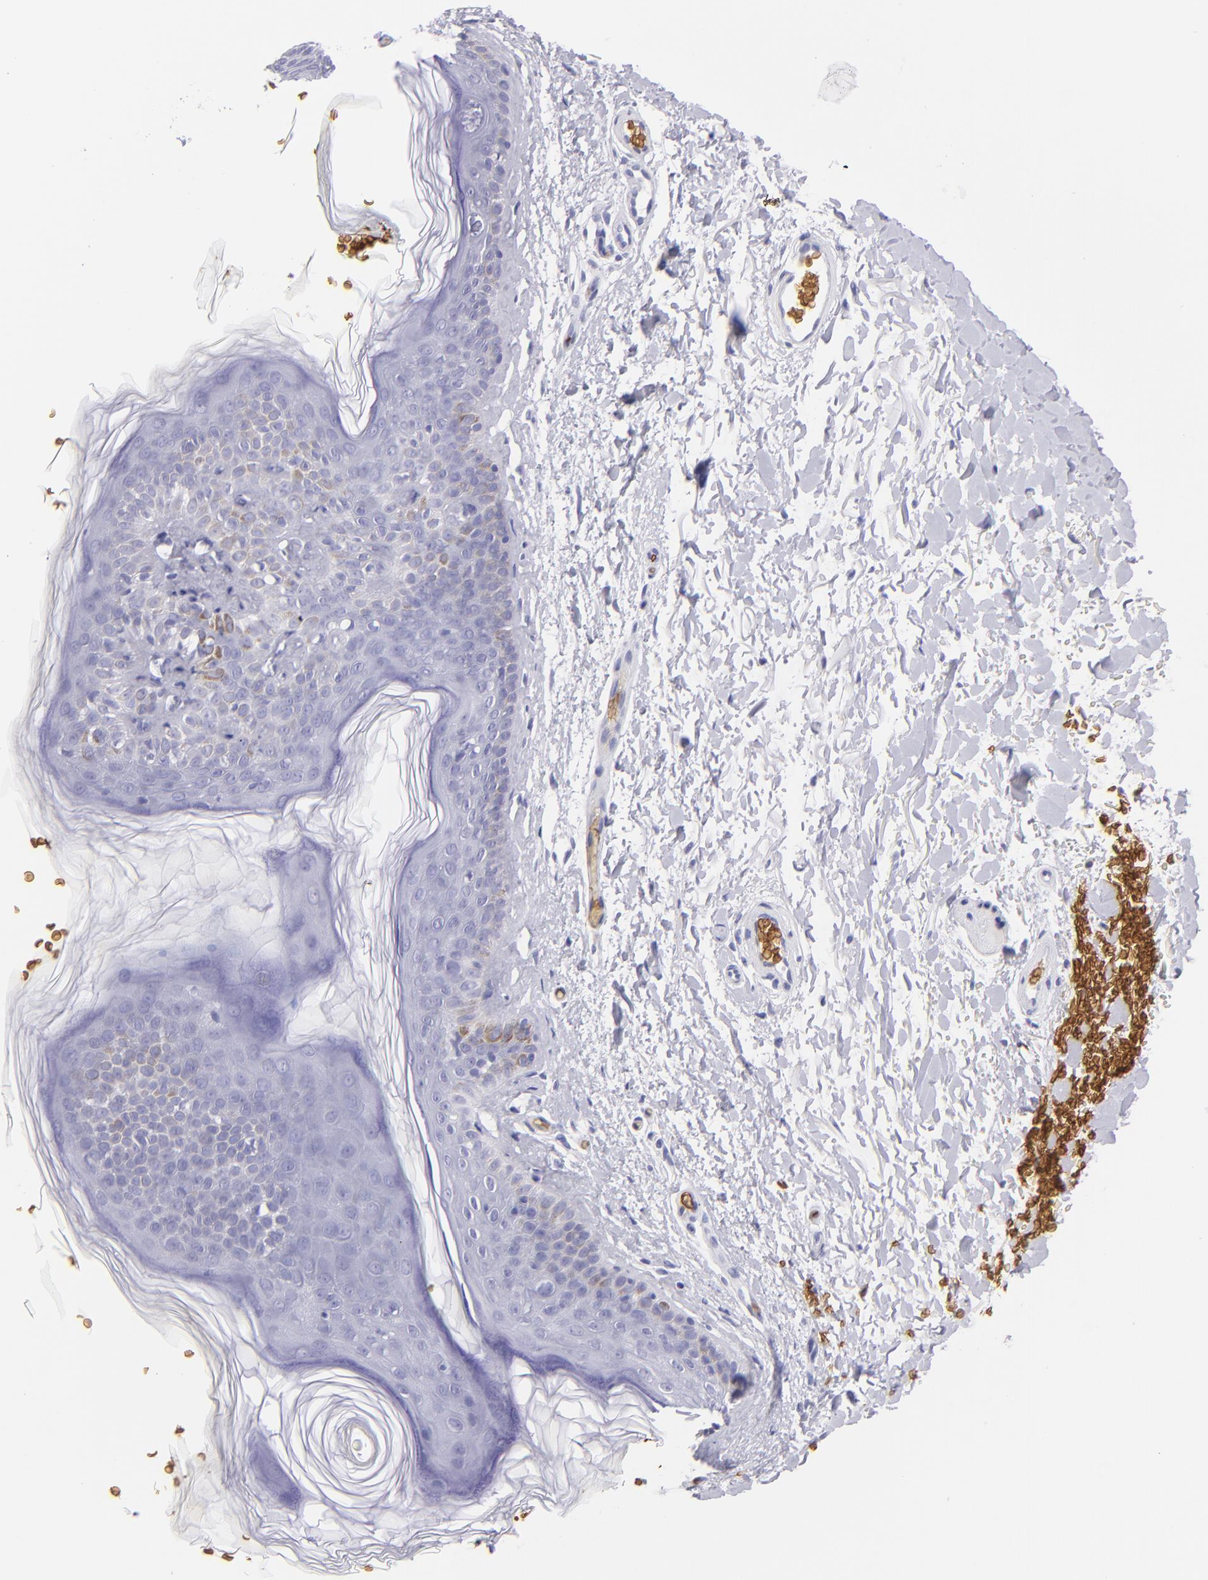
{"staining": {"intensity": "negative", "quantity": "none", "location": "none"}, "tissue": "skin", "cell_type": "Fibroblasts", "image_type": "normal", "snomed": [{"axis": "morphology", "description": "Normal tissue, NOS"}, {"axis": "topography", "description": "Skin"}], "caption": "This is an immunohistochemistry photomicrograph of unremarkable skin. There is no staining in fibroblasts.", "gene": "GYPA", "patient": {"sex": "male", "age": 63}}